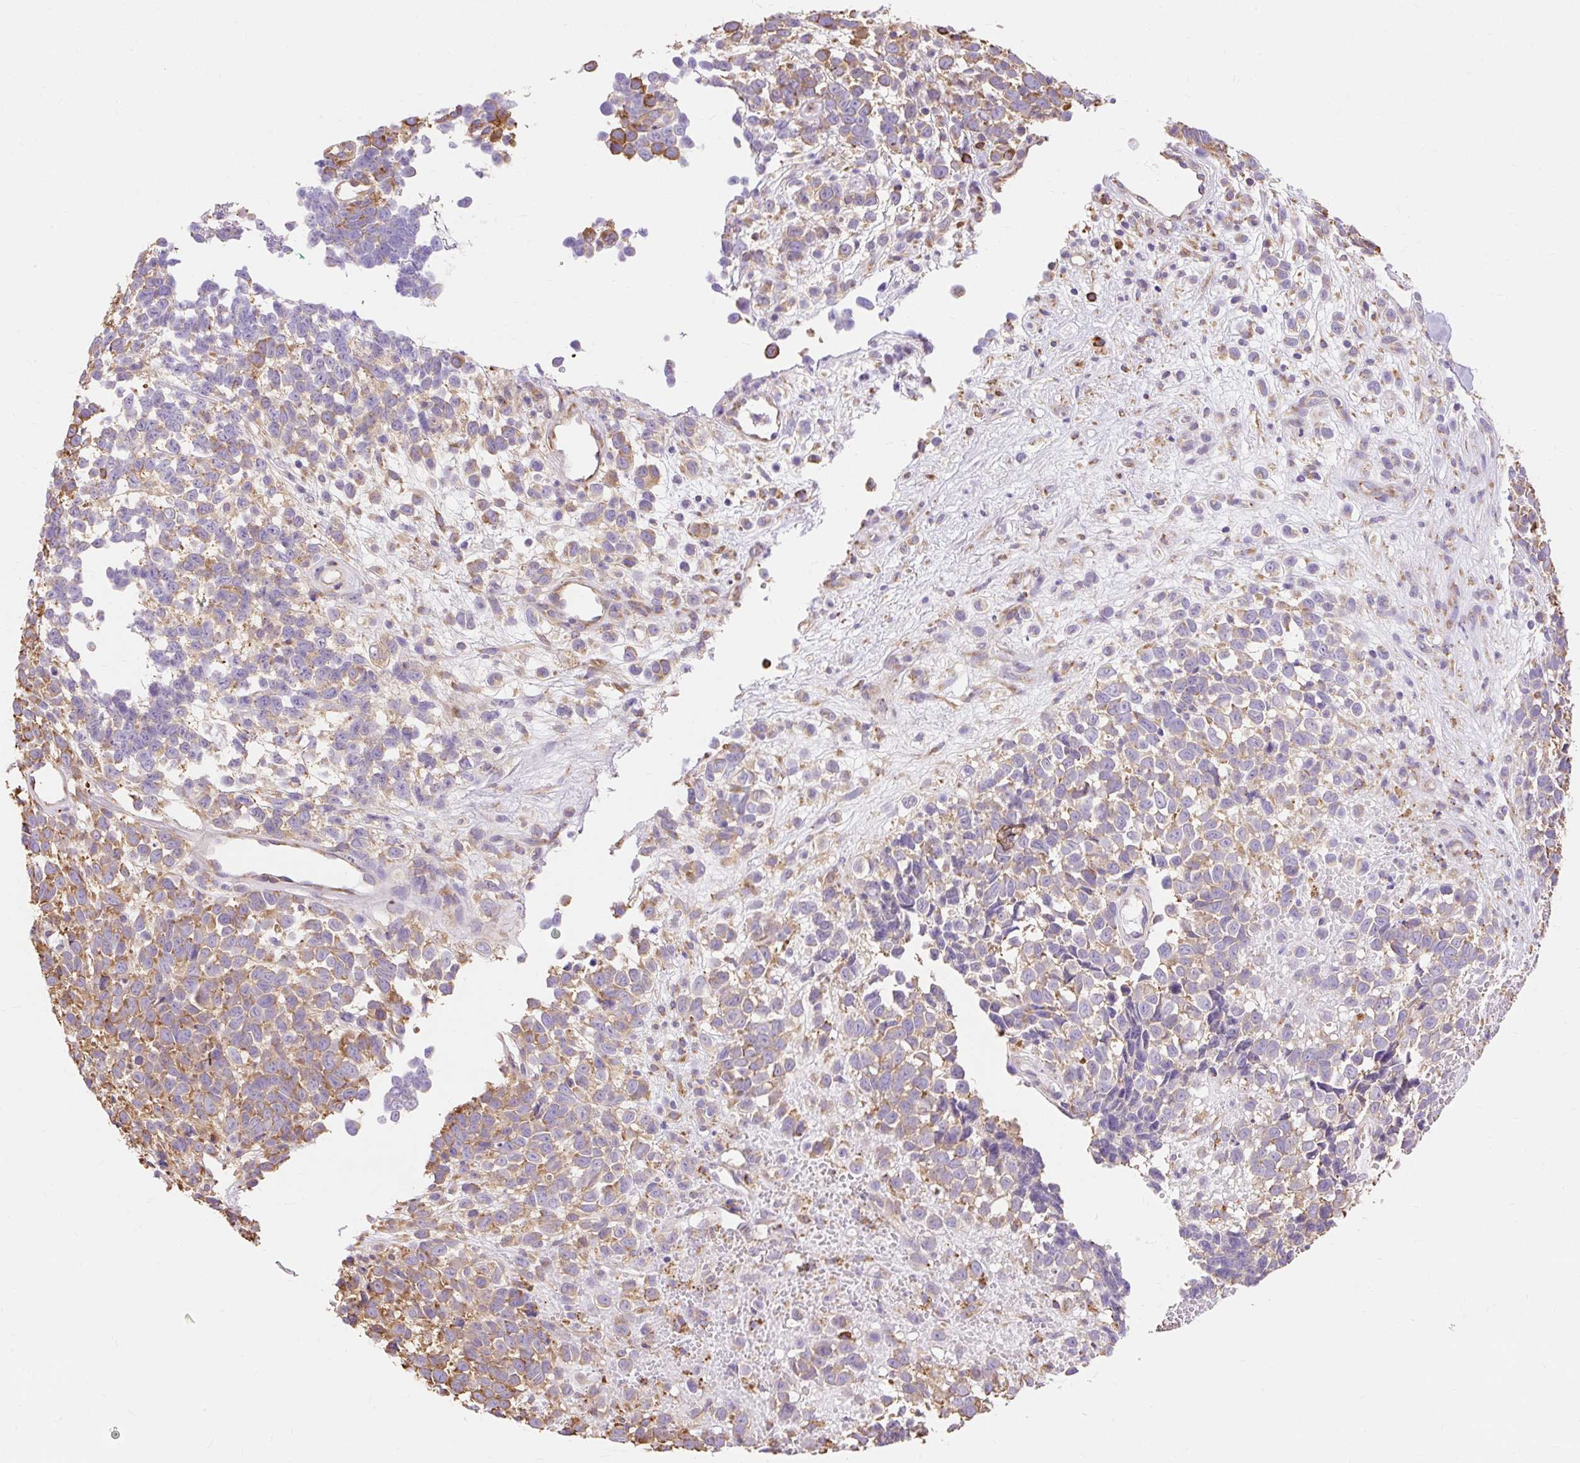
{"staining": {"intensity": "weak", "quantity": "25%-75%", "location": "cytoplasmic/membranous"}, "tissue": "melanoma", "cell_type": "Tumor cells", "image_type": "cancer", "snomed": [{"axis": "morphology", "description": "Malignant melanoma, NOS"}, {"axis": "topography", "description": "Nose, NOS"}], "caption": "Tumor cells display low levels of weak cytoplasmic/membranous staining in about 25%-75% of cells in human malignant melanoma.", "gene": "RPS17", "patient": {"sex": "female", "age": 48}}